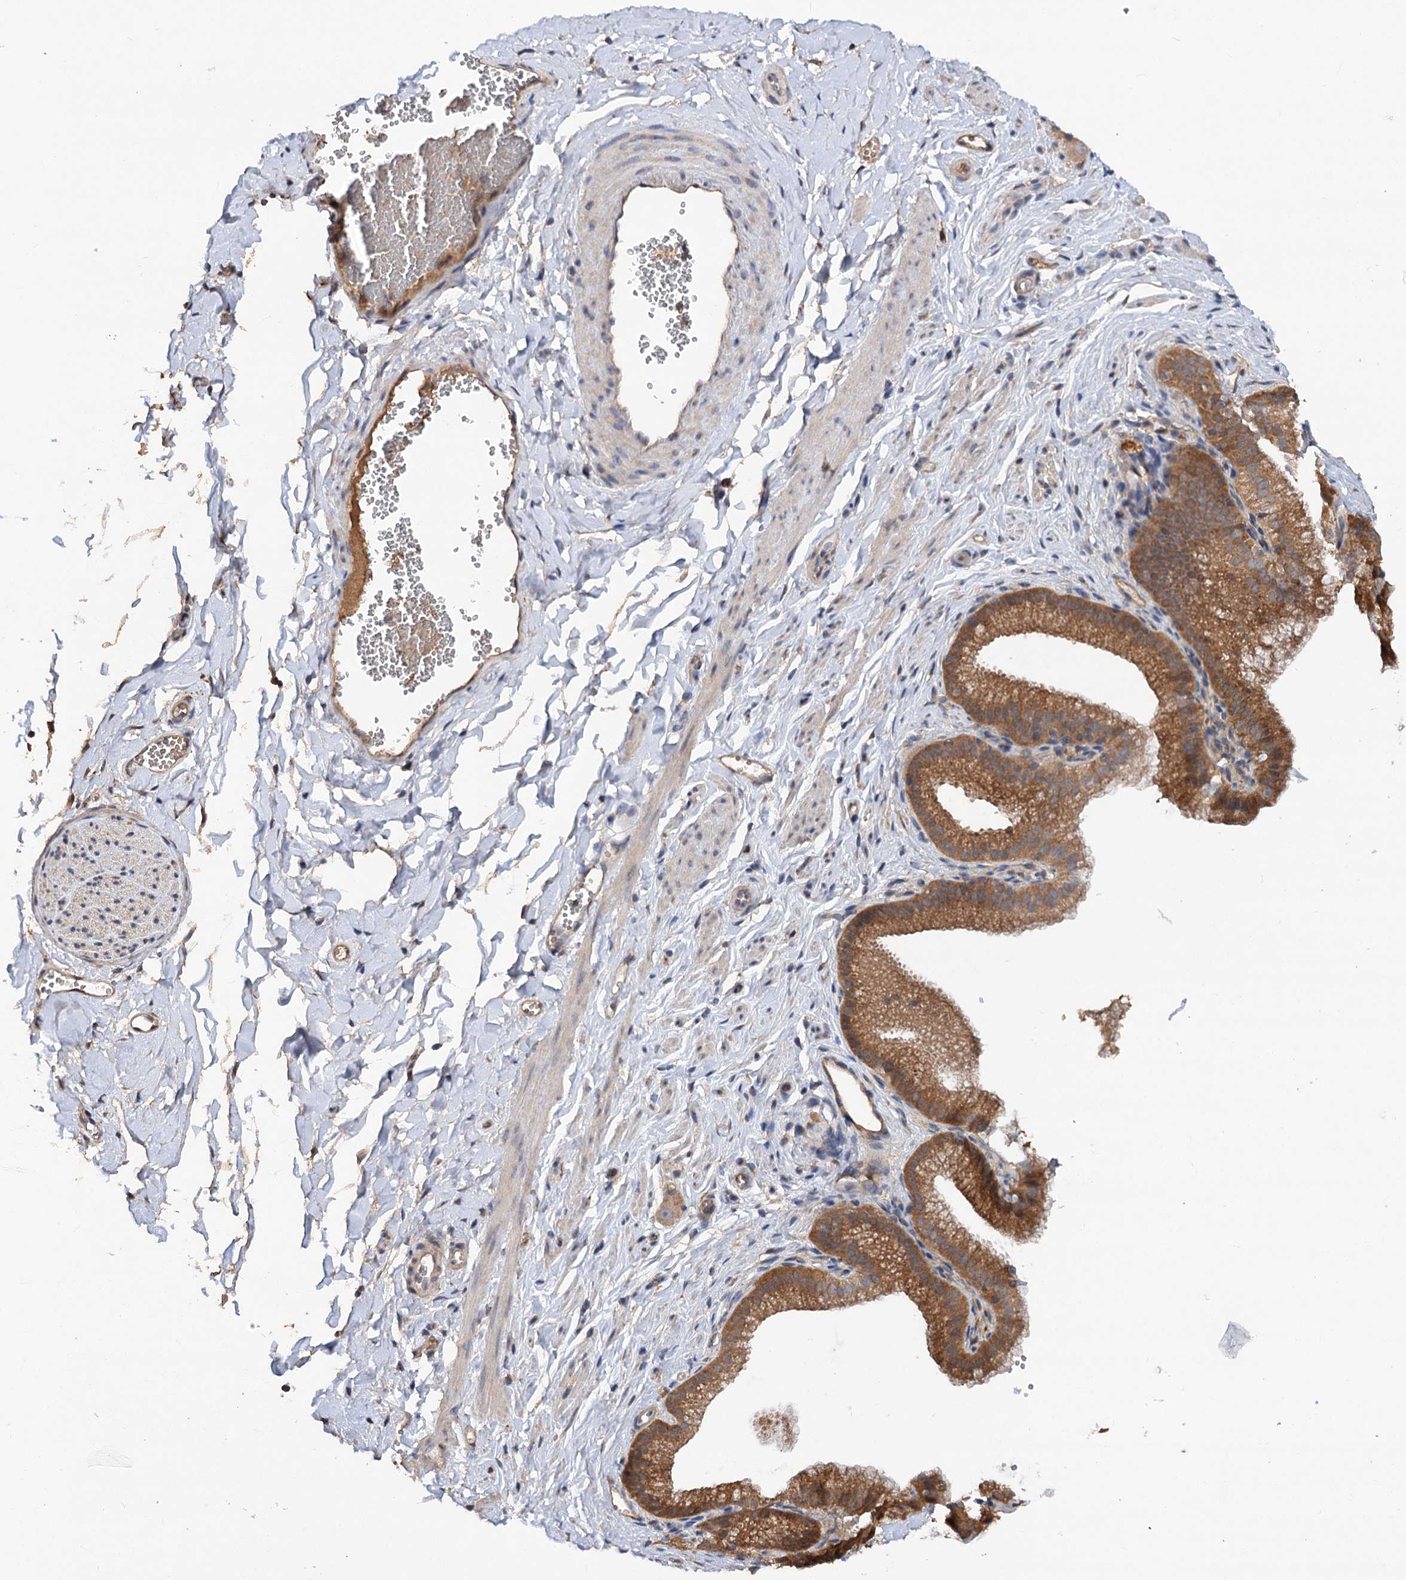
{"staining": {"intensity": "weak", "quantity": "25%-75%", "location": "cytoplasmic/membranous"}, "tissue": "adipose tissue", "cell_type": "Adipocytes", "image_type": "normal", "snomed": [{"axis": "morphology", "description": "Normal tissue, NOS"}, {"axis": "topography", "description": "Gallbladder"}, {"axis": "topography", "description": "Peripheral nerve tissue"}], "caption": "IHC of unremarkable human adipose tissue exhibits low levels of weak cytoplasmic/membranous expression in approximately 25%-75% of adipocytes.", "gene": "NUDCD2", "patient": {"sex": "male", "age": 38}}